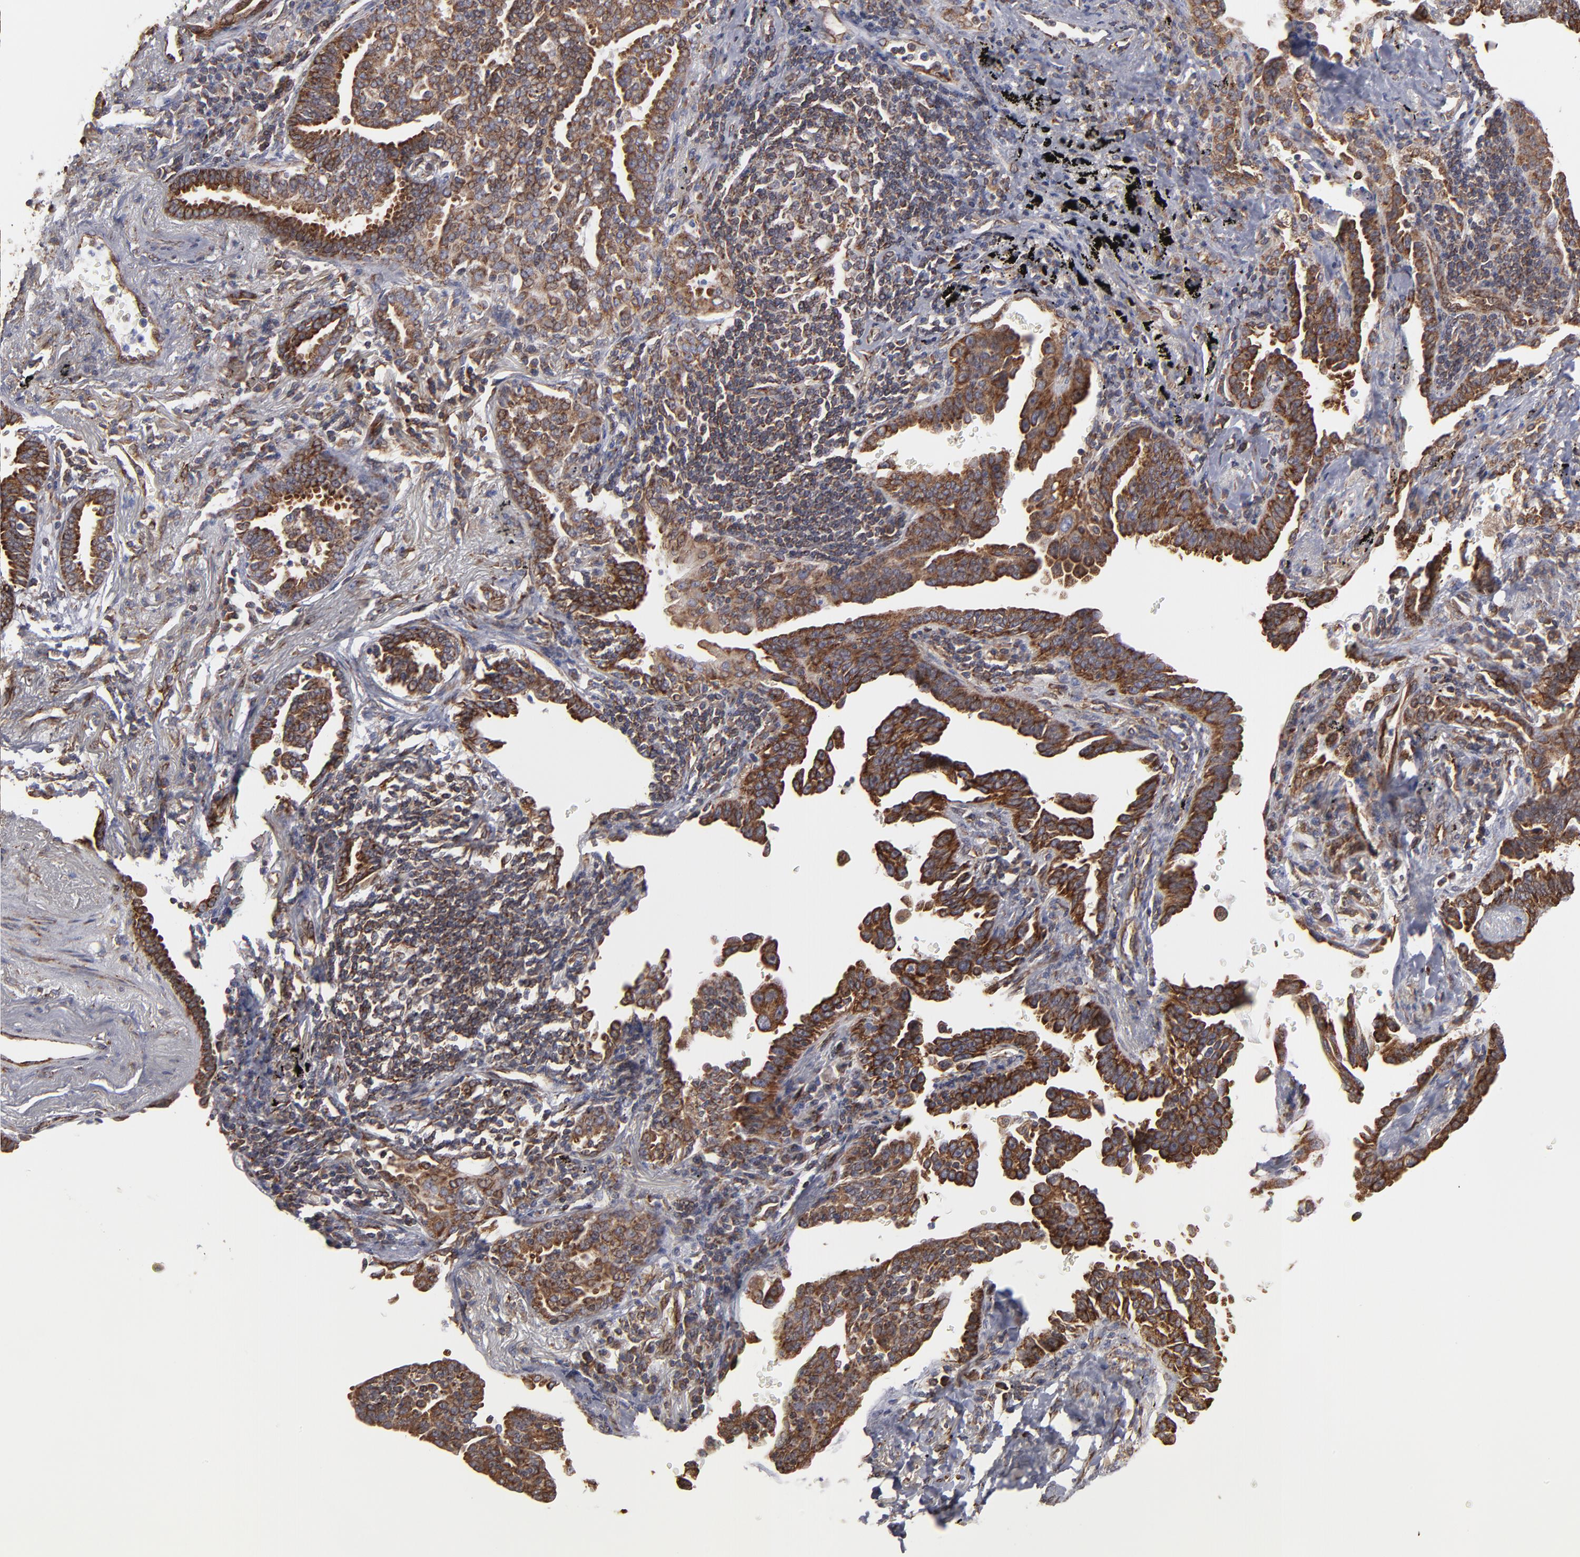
{"staining": {"intensity": "strong", "quantity": ">75%", "location": "cytoplasmic/membranous"}, "tissue": "lung cancer", "cell_type": "Tumor cells", "image_type": "cancer", "snomed": [{"axis": "morphology", "description": "Adenocarcinoma, NOS"}, {"axis": "topography", "description": "Lung"}], "caption": "Protein analysis of lung adenocarcinoma tissue demonstrates strong cytoplasmic/membranous staining in approximately >75% of tumor cells. (brown staining indicates protein expression, while blue staining denotes nuclei).", "gene": "KTN1", "patient": {"sex": "female", "age": 64}}